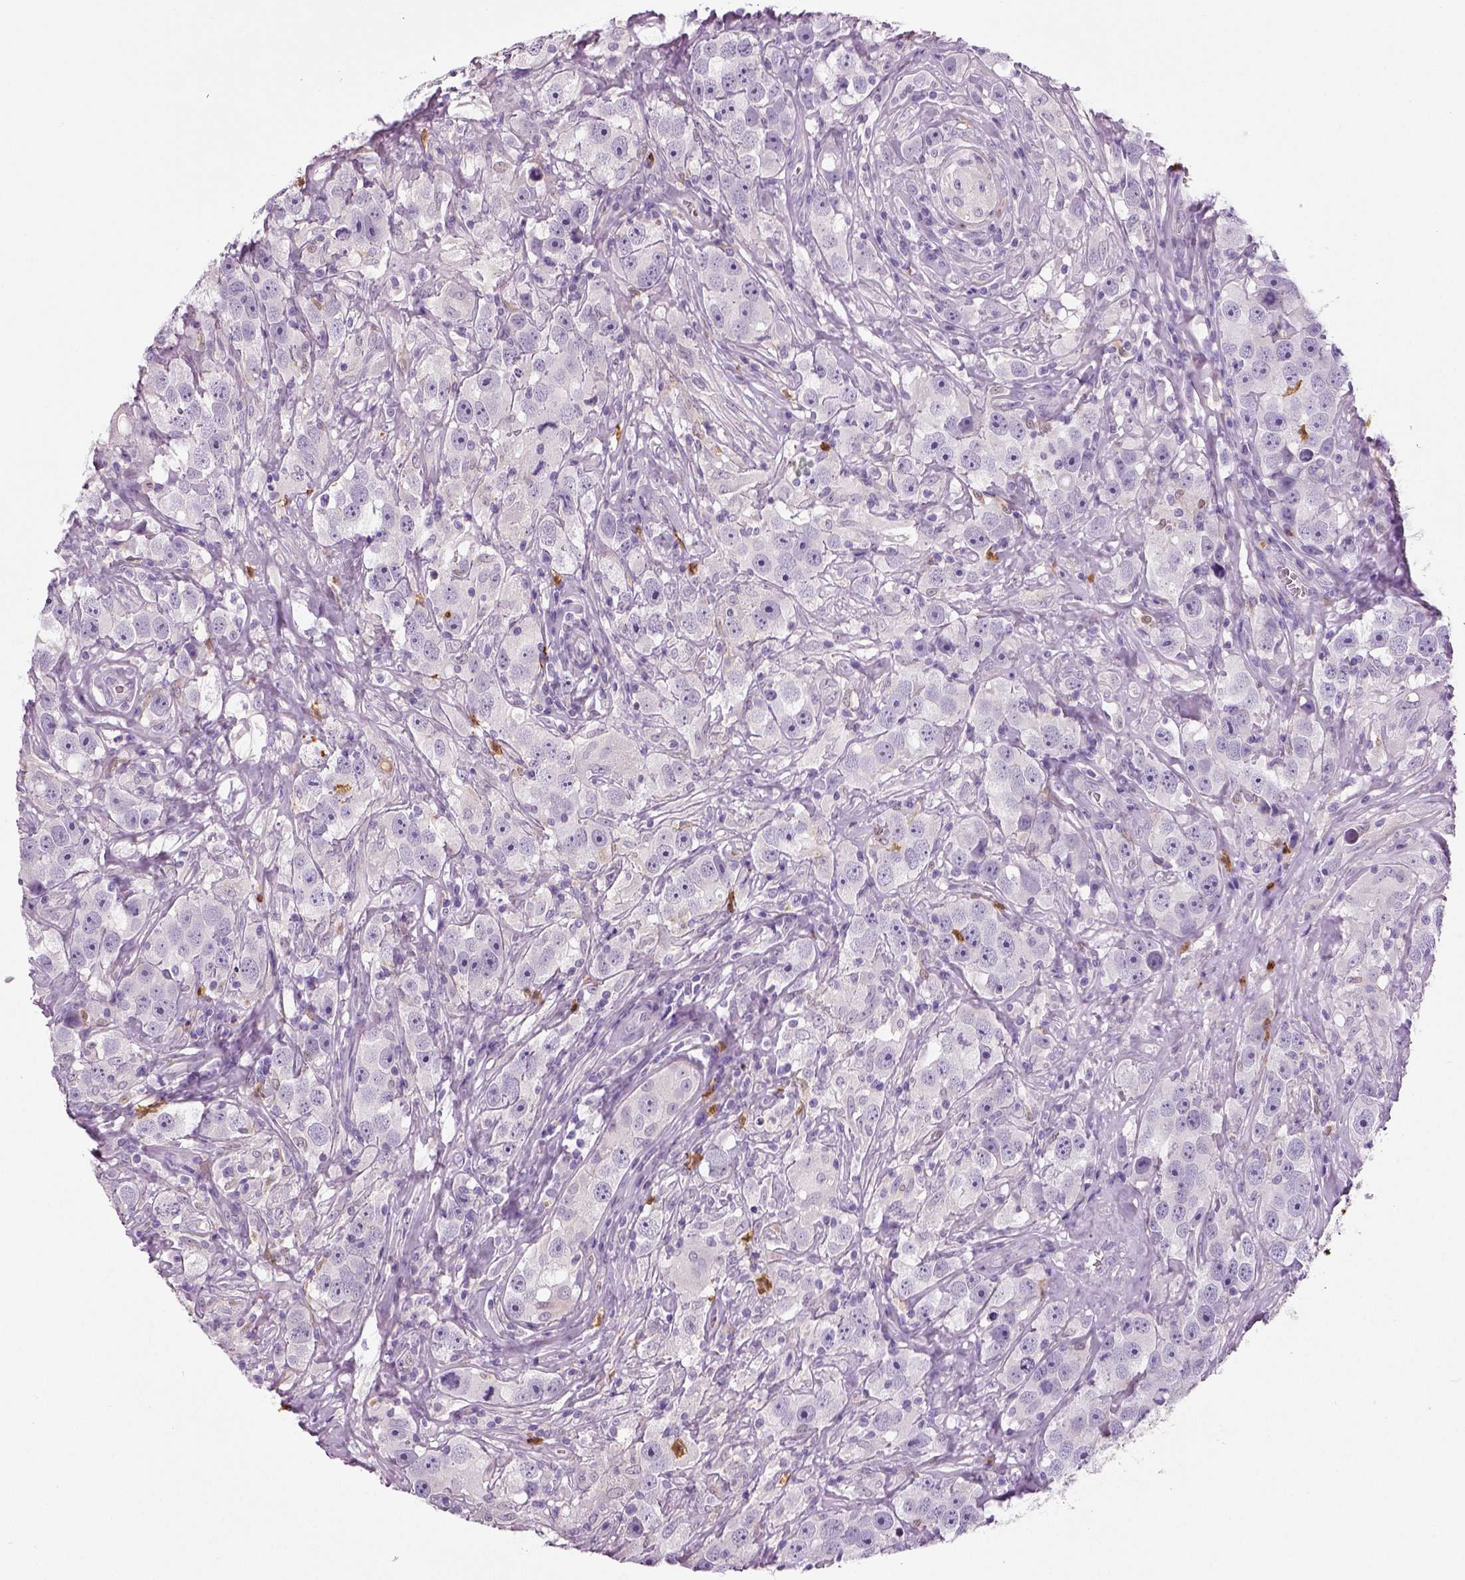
{"staining": {"intensity": "negative", "quantity": "none", "location": "none"}, "tissue": "testis cancer", "cell_type": "Tumor cells", "image_type": "cancer", "snomed": [{"axis": "morphology", "description": "Seminoma, NOS"}, {"axis": "topography", "description": "Testis"}], "caption": "This is an immunohistochemistry micrograph of testis cancer. There is no expression in tumor cells.", "gene": "NECAB2", "patient": {"sex": "male", "age": 49}}